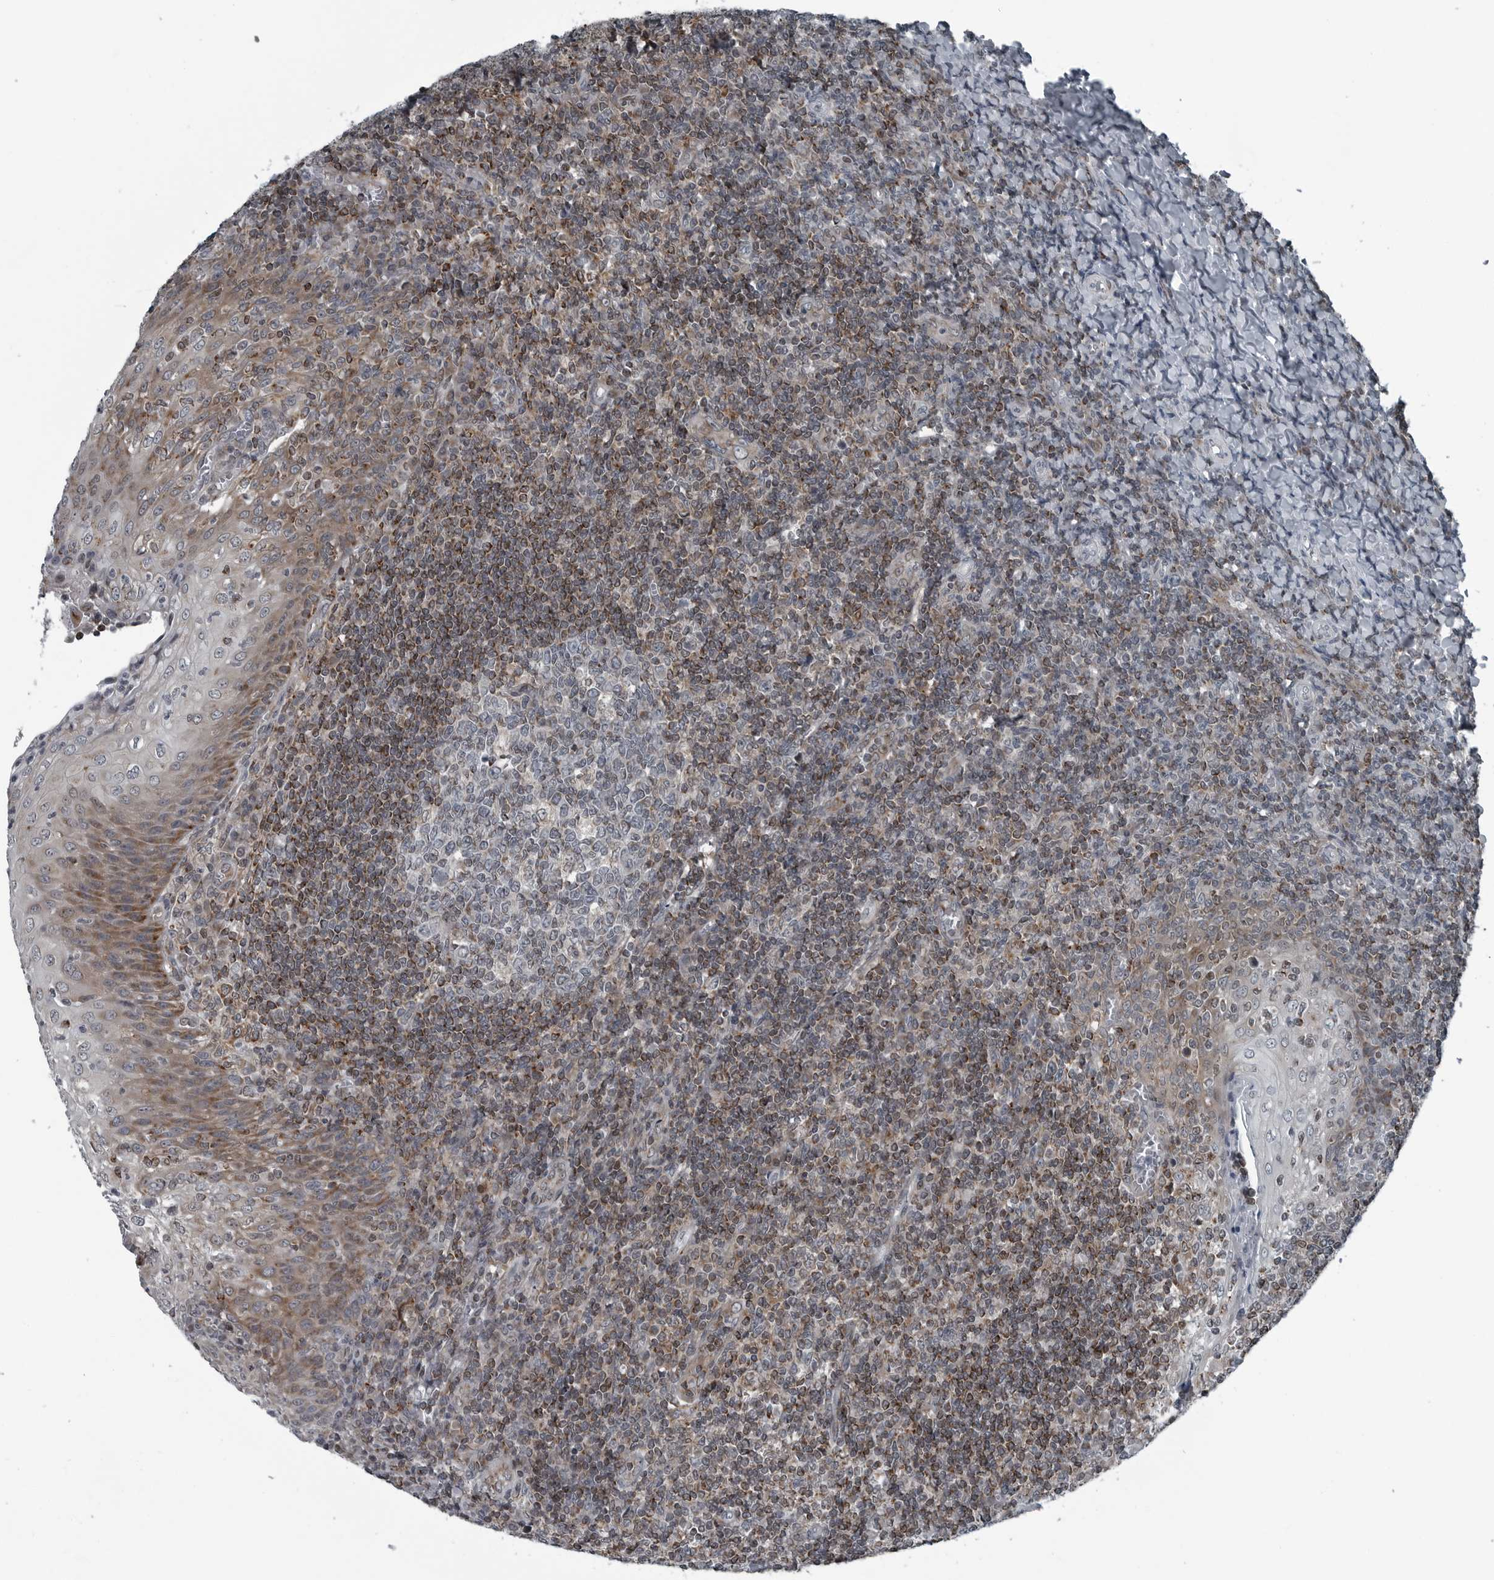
{"staining": {"intensity": "weak", "quantity": "<25%", "location": "cytoplasmic/membranous"}, "tissue": "tonsil", "cell_type": "Germinal center cells", "image_type": "normal", "snomed": [{"axis": "morphology", "description": "Normal tissue, NOS"}, {"axis": "topography", "description": "Tonsil"}], "caption": "Immunohistochemical staining of unremarkable human tonsil exhibits no significant positivity in germinal center cells. (Immunohistochemistry, brightfield microscopy, high magnification).", "gene": "GAK", "patient": {"sex": "female", "age": 19}}